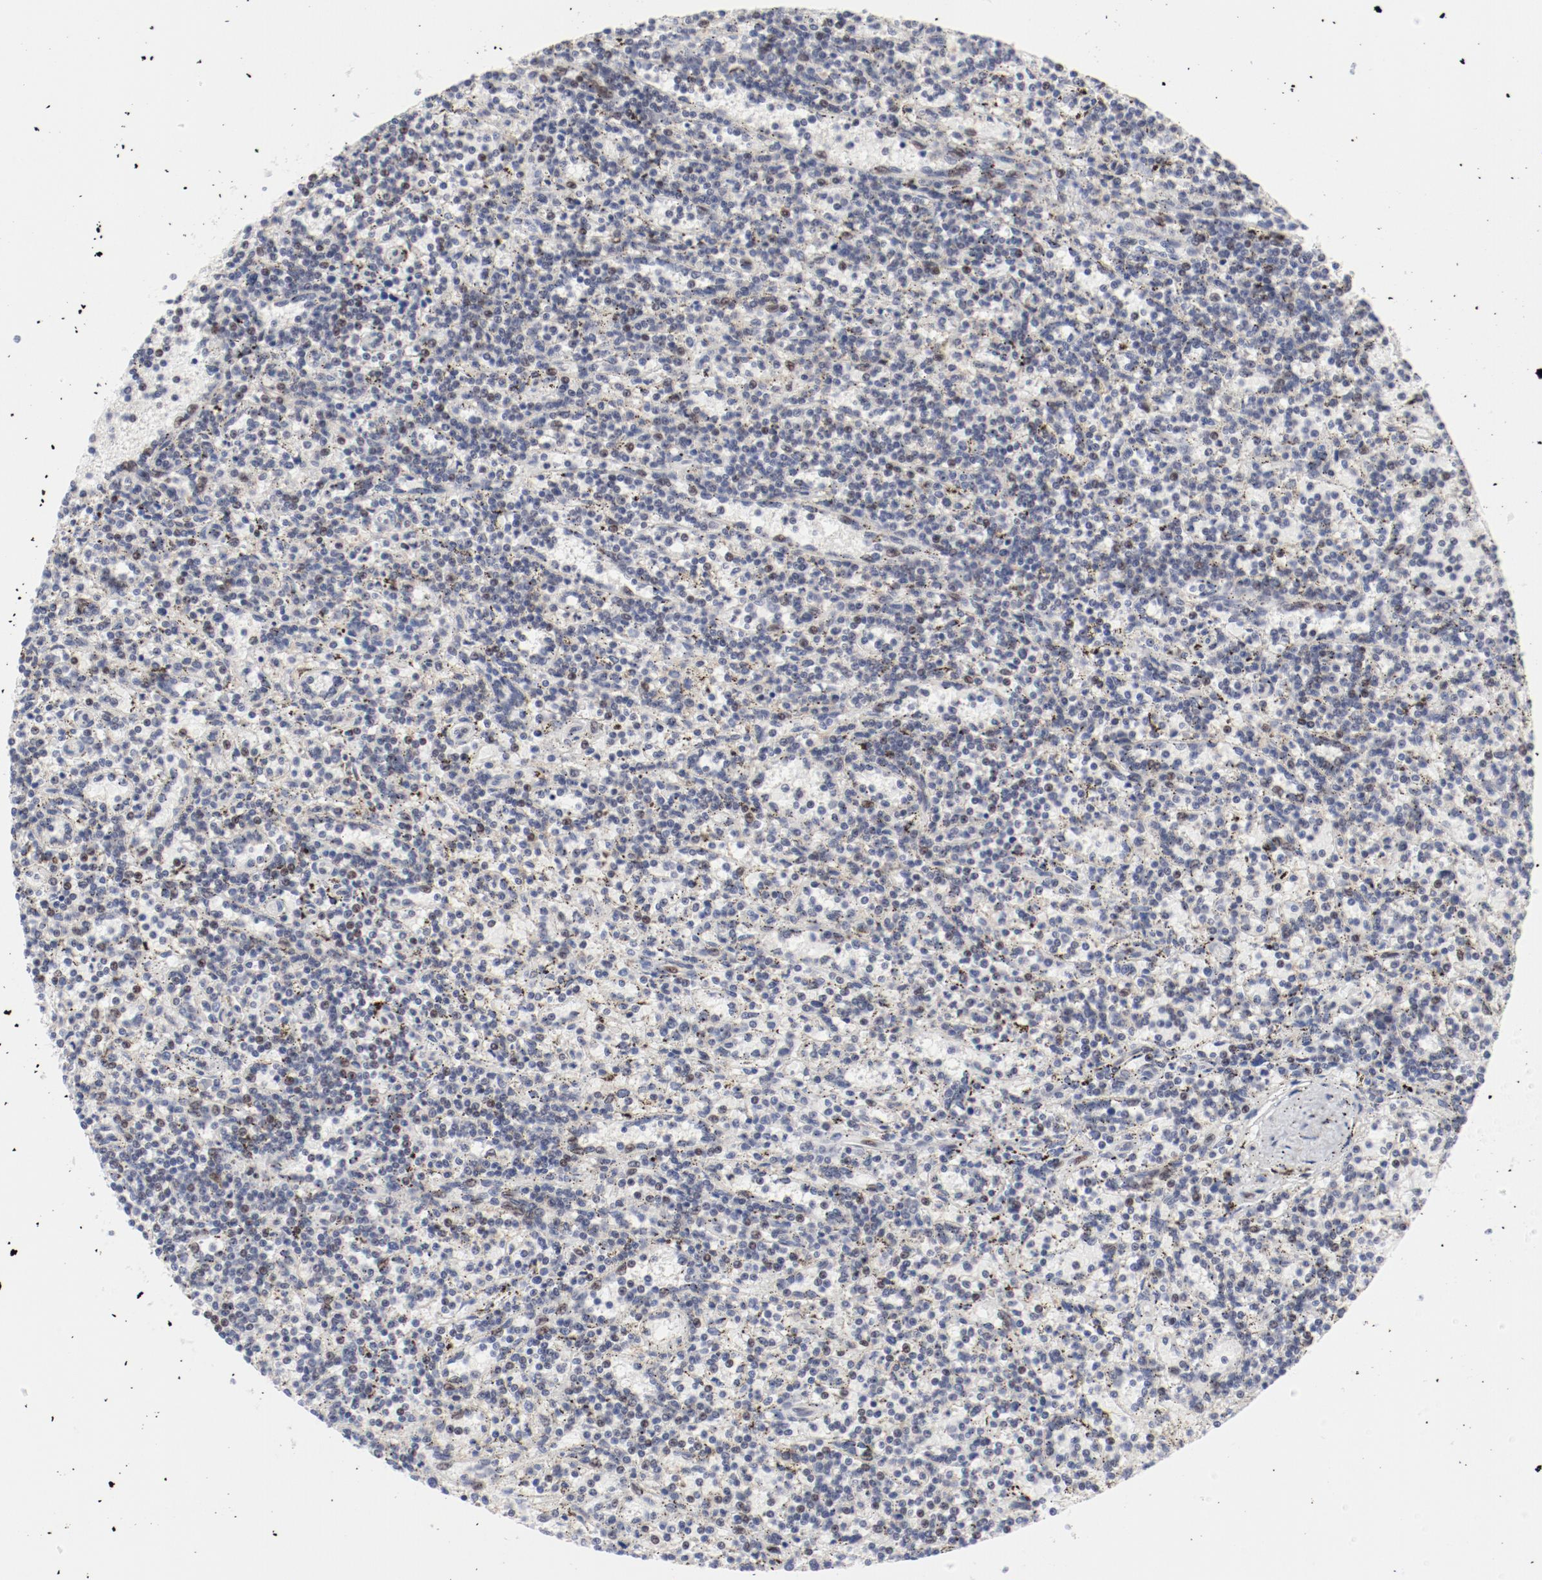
{"staining": {"intensity": "weak", "quantity": "25%-75%", "location": "nuclear"}, "tissue": "lymphoma", "cell_type": "Tumor cells", "image_type": "cancer", "snomed": [{"axis": "morphology", "description": "Malignant lymphoma, non-Hodgkin's type, Low grade"}, {"axis": "topography", "description": "Spleen"}], "caption": "Protein positivity by immunohistochemistry (IHC) exhibits weak nuclear positivity in approximately 25%-75% of tumor cells in lymphoma.", "gene": "FSCB", "patient": {"sex": "male", "age": 73}}